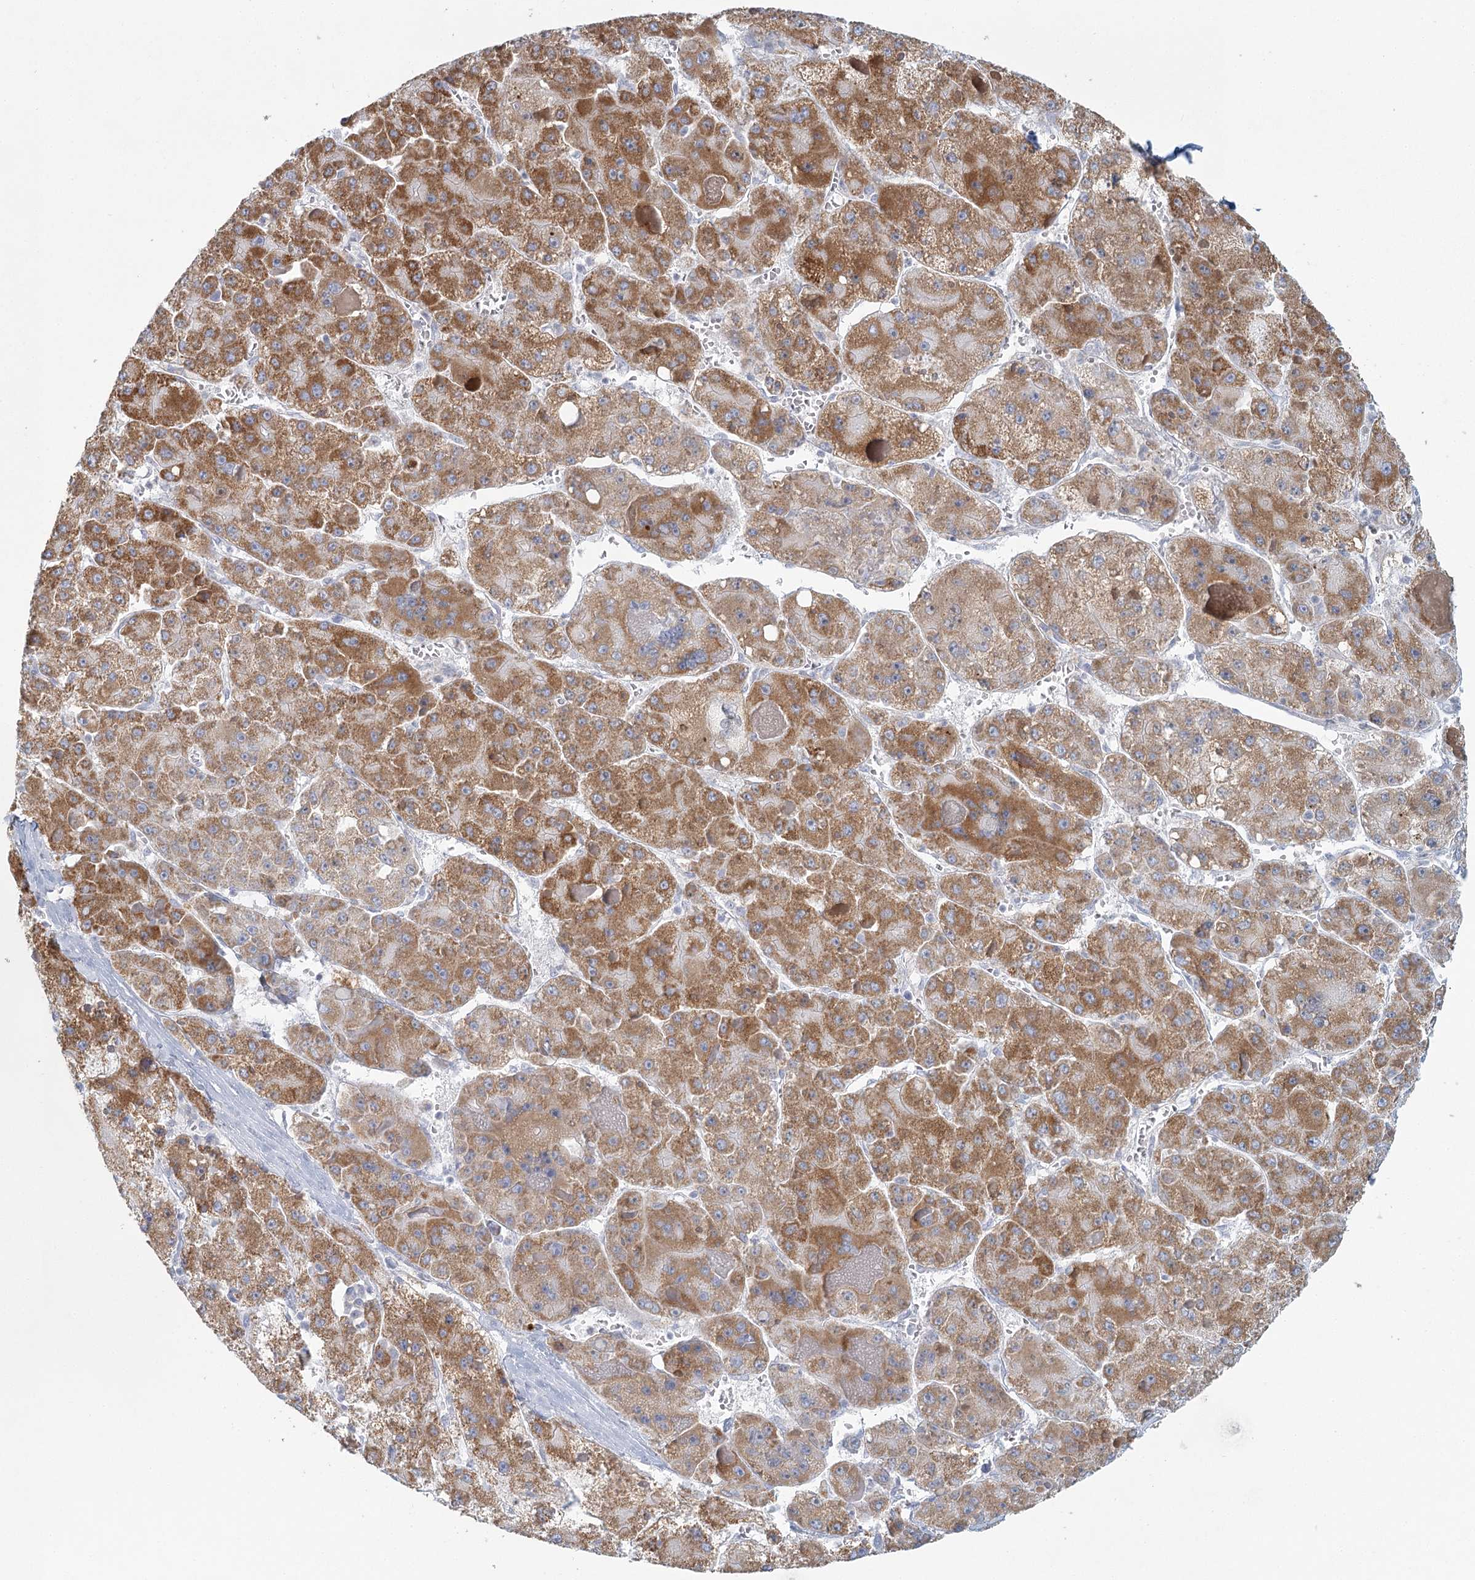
{"staining": {"intensity": "moderate", "quantity": ">75%", "location": "cytoplasmic/membranous"}, "tissue": "liver cancer", "cell_type": "Tumor cells", "image_type": "cancer", "snomed": [{"axis": "morphology", "description": "Carcinoma, Hepatocellular, NOS"}, {"axis": "topography", "description": "Liver"}], "caption": "Immunohistochemical staining of liver cancer (hepatocellular carcinoma) demonstrates medium levels of moderate cytoplasmic/membranous staining in about >75% of tumor cells.", "gene": "BPHL", "patient": {"sex": "female", "age": 73}}